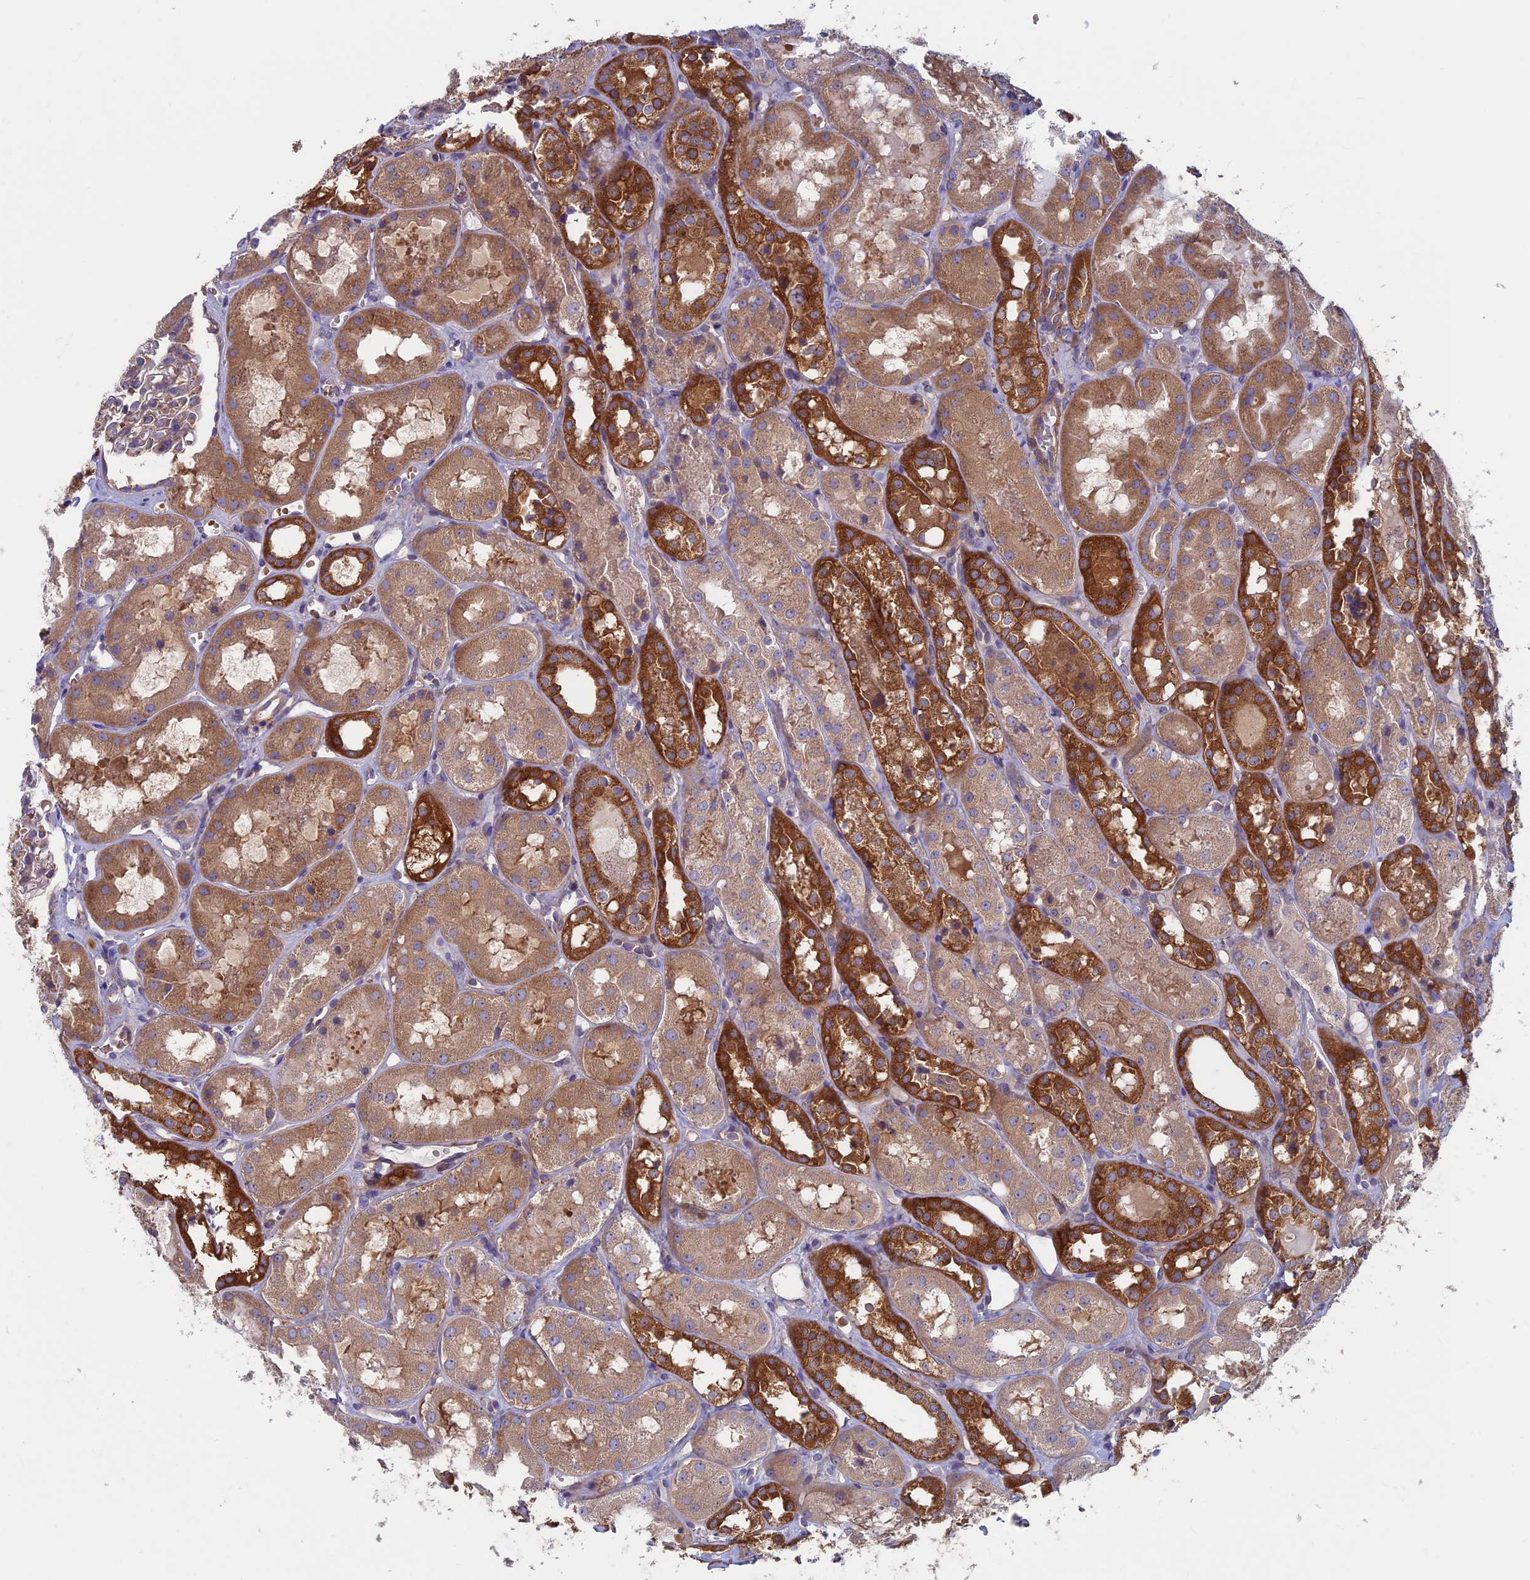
{"staining": {"intensity": "weak", "quantity": "<25%", "location": "cytoplasmic/membranous"}, "tissue": "kidney", "cell_type": "Cells in glomeruli", "image_type": "normal", "snomed": [{"axis": "morphology", "description": "Normal tissue, NOS"}, {"axis": "topography", "description": "Kidney"}], "caption": "Immunohistochemical staining of normal kidney demonstrates no significant staining in cells in glomeruli.", "gene": "DNM1L", "patient": {"sex": "male", "age": 16}}